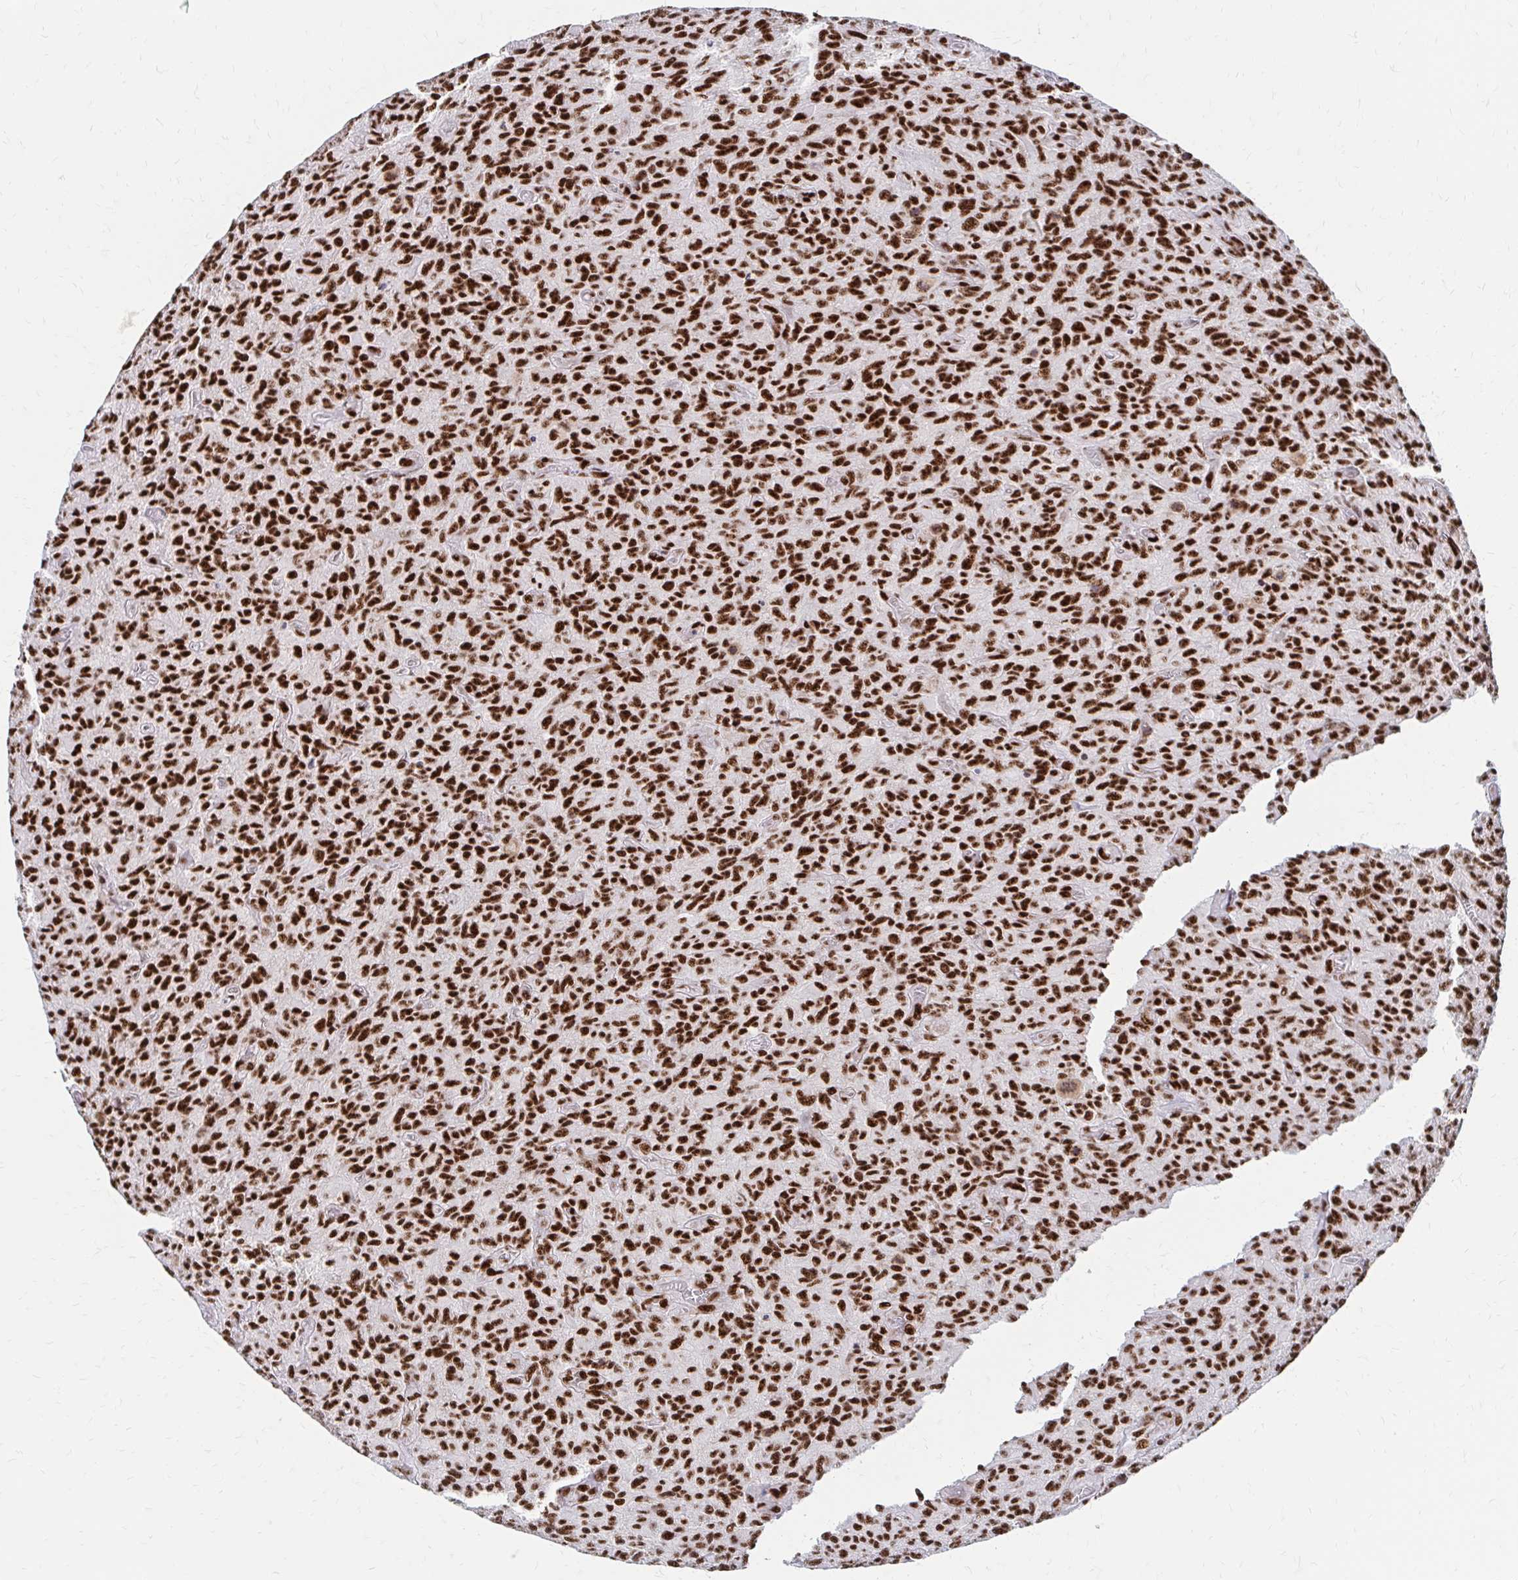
{"staining": {"intensity": "strong", "quantity": ">75%", "location": "nuclear"}, "tissue": "glioma", "cell_type": "Tumor cells", "image_type": "cancer", "snomed": [{"axis": "morphology", "description": "Glioma, malignant, High grade"}, {"axis": "topography", "description": "Brain"}], "caption": "Protein staining reveals strong nuclear positivity in approximately >75% of tumor cells in malignant high-grade glioma.", "gene": "CNKSR3", "patient": {"sex": "male", "age": 61}}